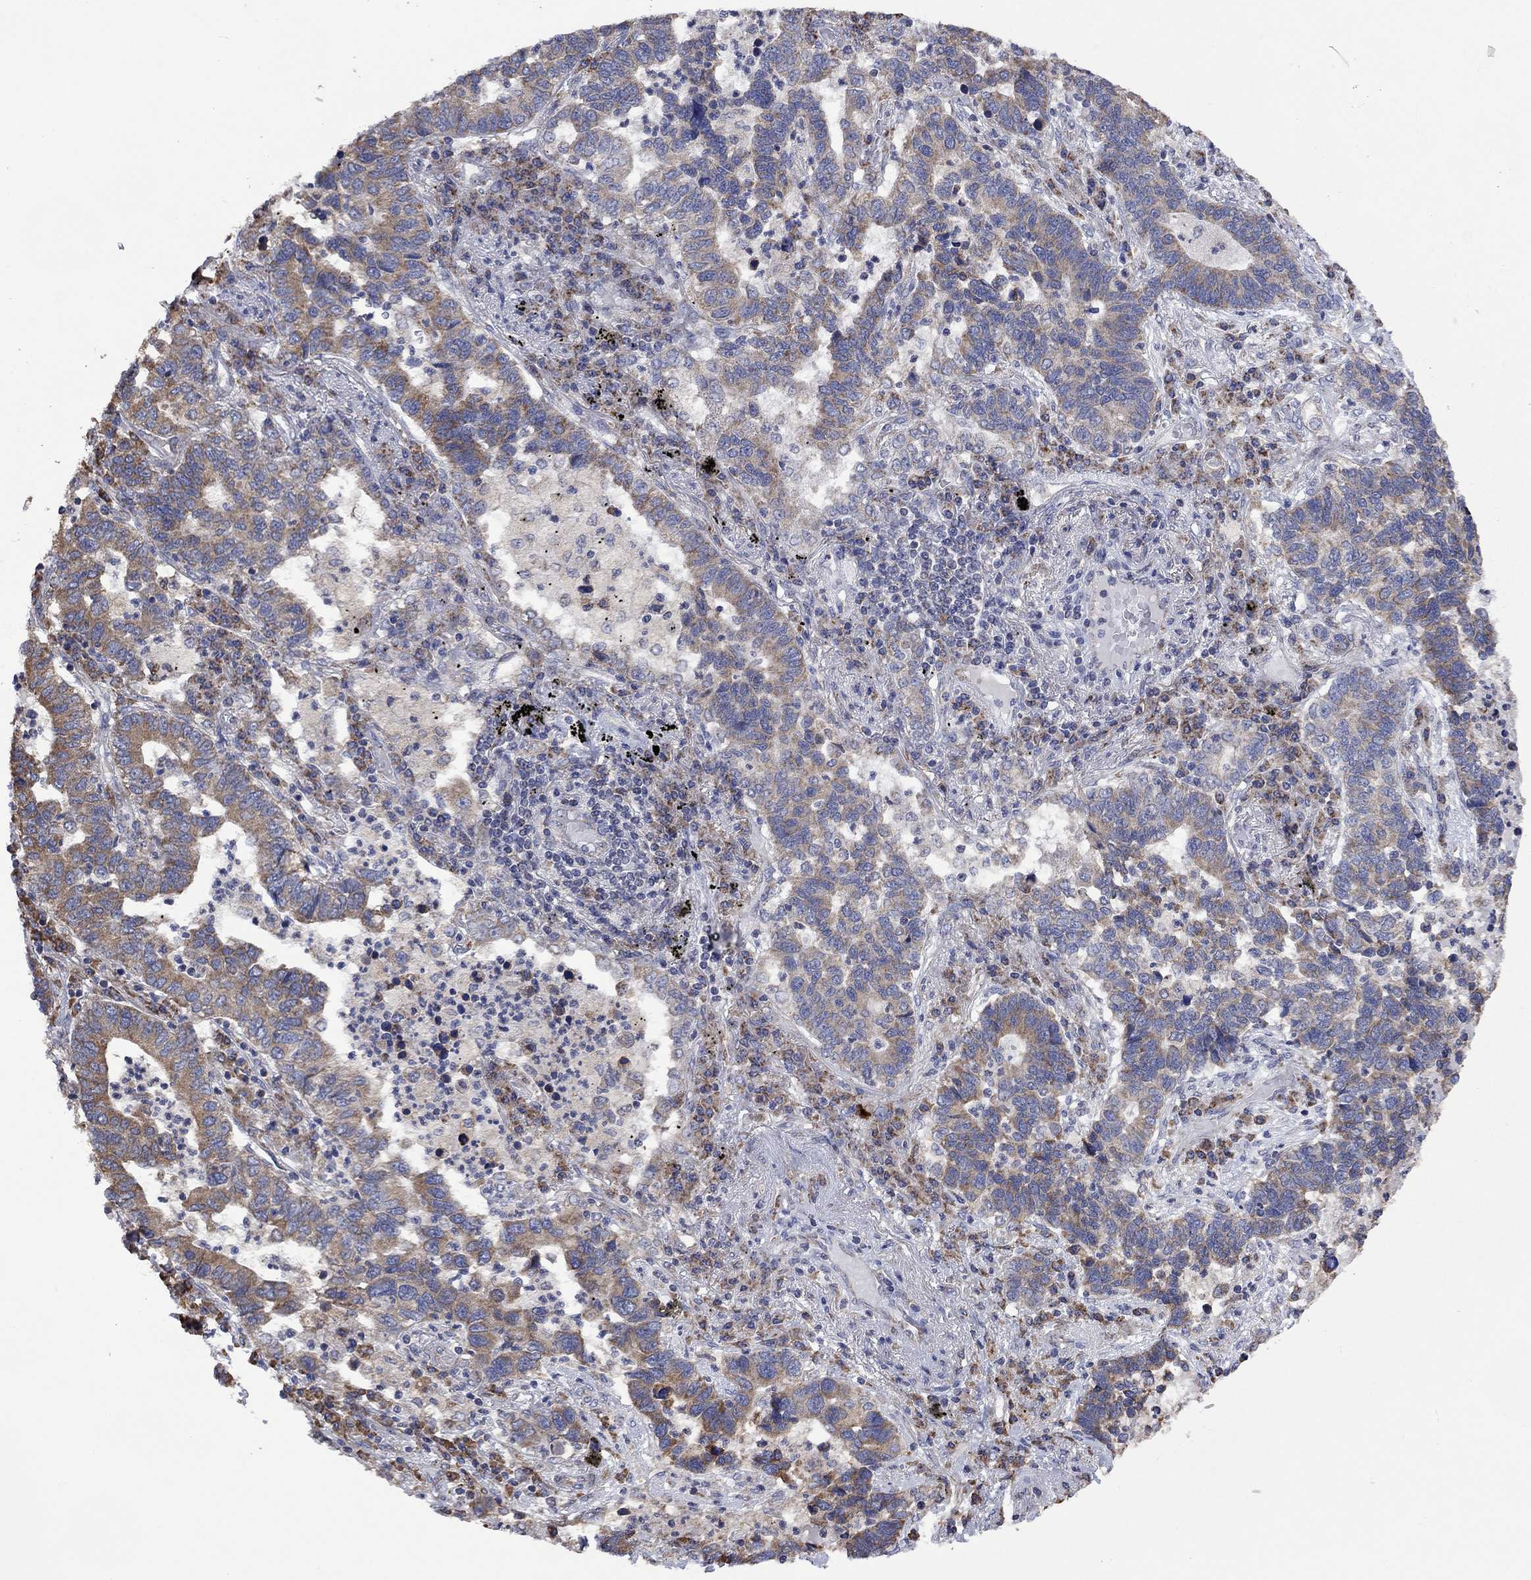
{"staining": {"intensity": "moderate", "quantity": "25%-75%", "location": "cytoplasmic/membranous"}, "tissue": "lung cancer", "cell_type": "Tumor cells", "image_type": "cancer", "snomed": [{"axis": "morphology", "description": "Adenocarcinoma, NOS"}, {"axis": "topography", "description": "Lung"}], "caption": "This is an image of immunohistochemistry (IHC) staining of lung cancer, which shows moderate expression in the cytoplasmic/membranous of tumor cells.", "gene": "FURIN", "patient": {"sex": "female", "age": 57}}